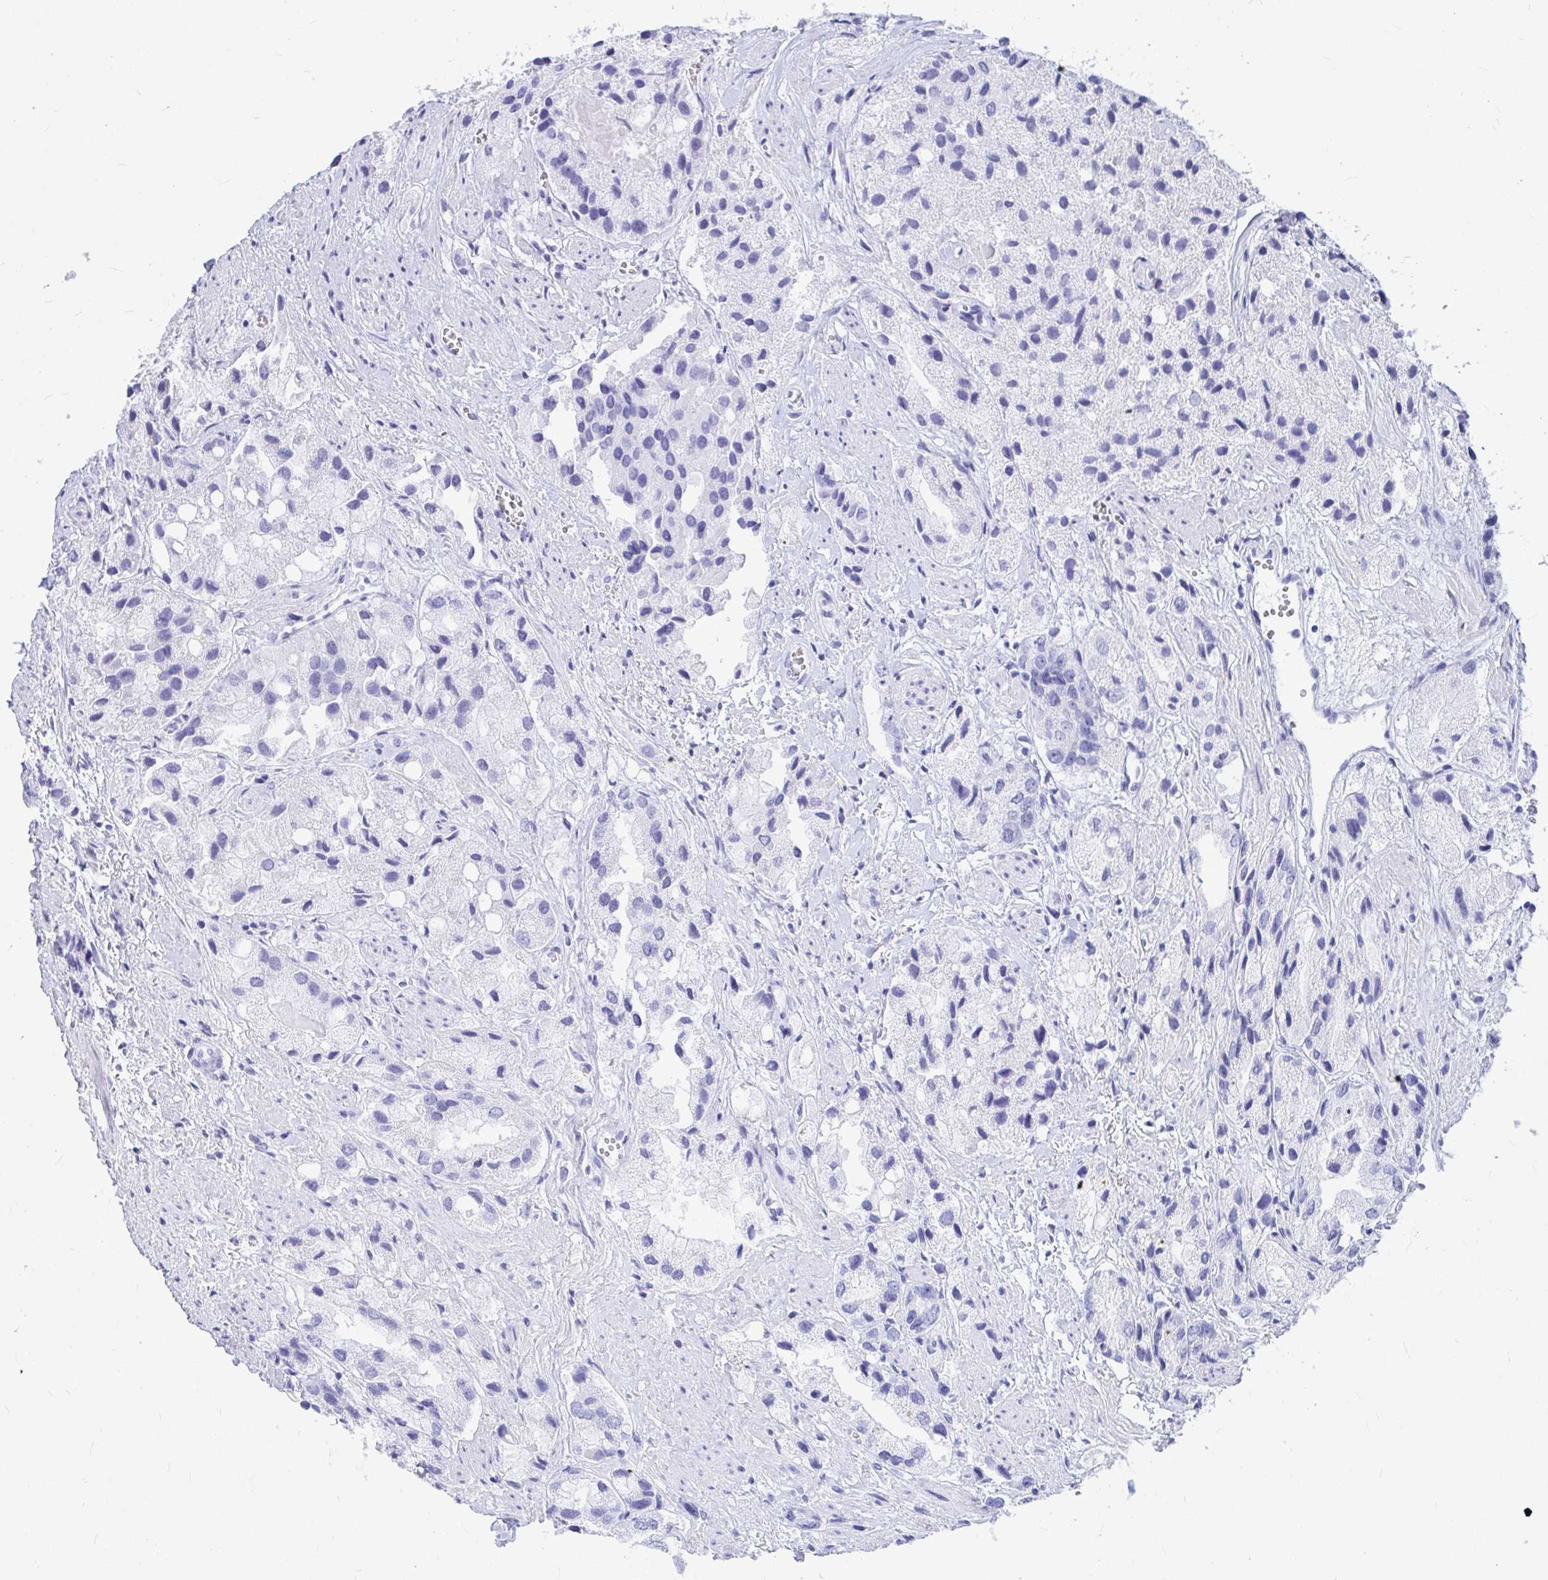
{"staining": {"intensity": "negative", "quantity": "none", "location": "none"}, "tissue": "prostate cancer", "cell_type": "Tumor cells", "image_type": "cancer", "snomed": [{"axis": "morphology", "description": "Adenocarcinoma, Low grade"}, {"axis": "topography", "description": "Prostate"}], "caption": "The micrograph reveals no significant positivity in tumor cells of prostate cancer (low-grade adenocarcinoma). (DAB immunohistochemistry (IHC), high magnification).", "gene": "OR5J2", "patient": {"sex": "male", "age": 69}}